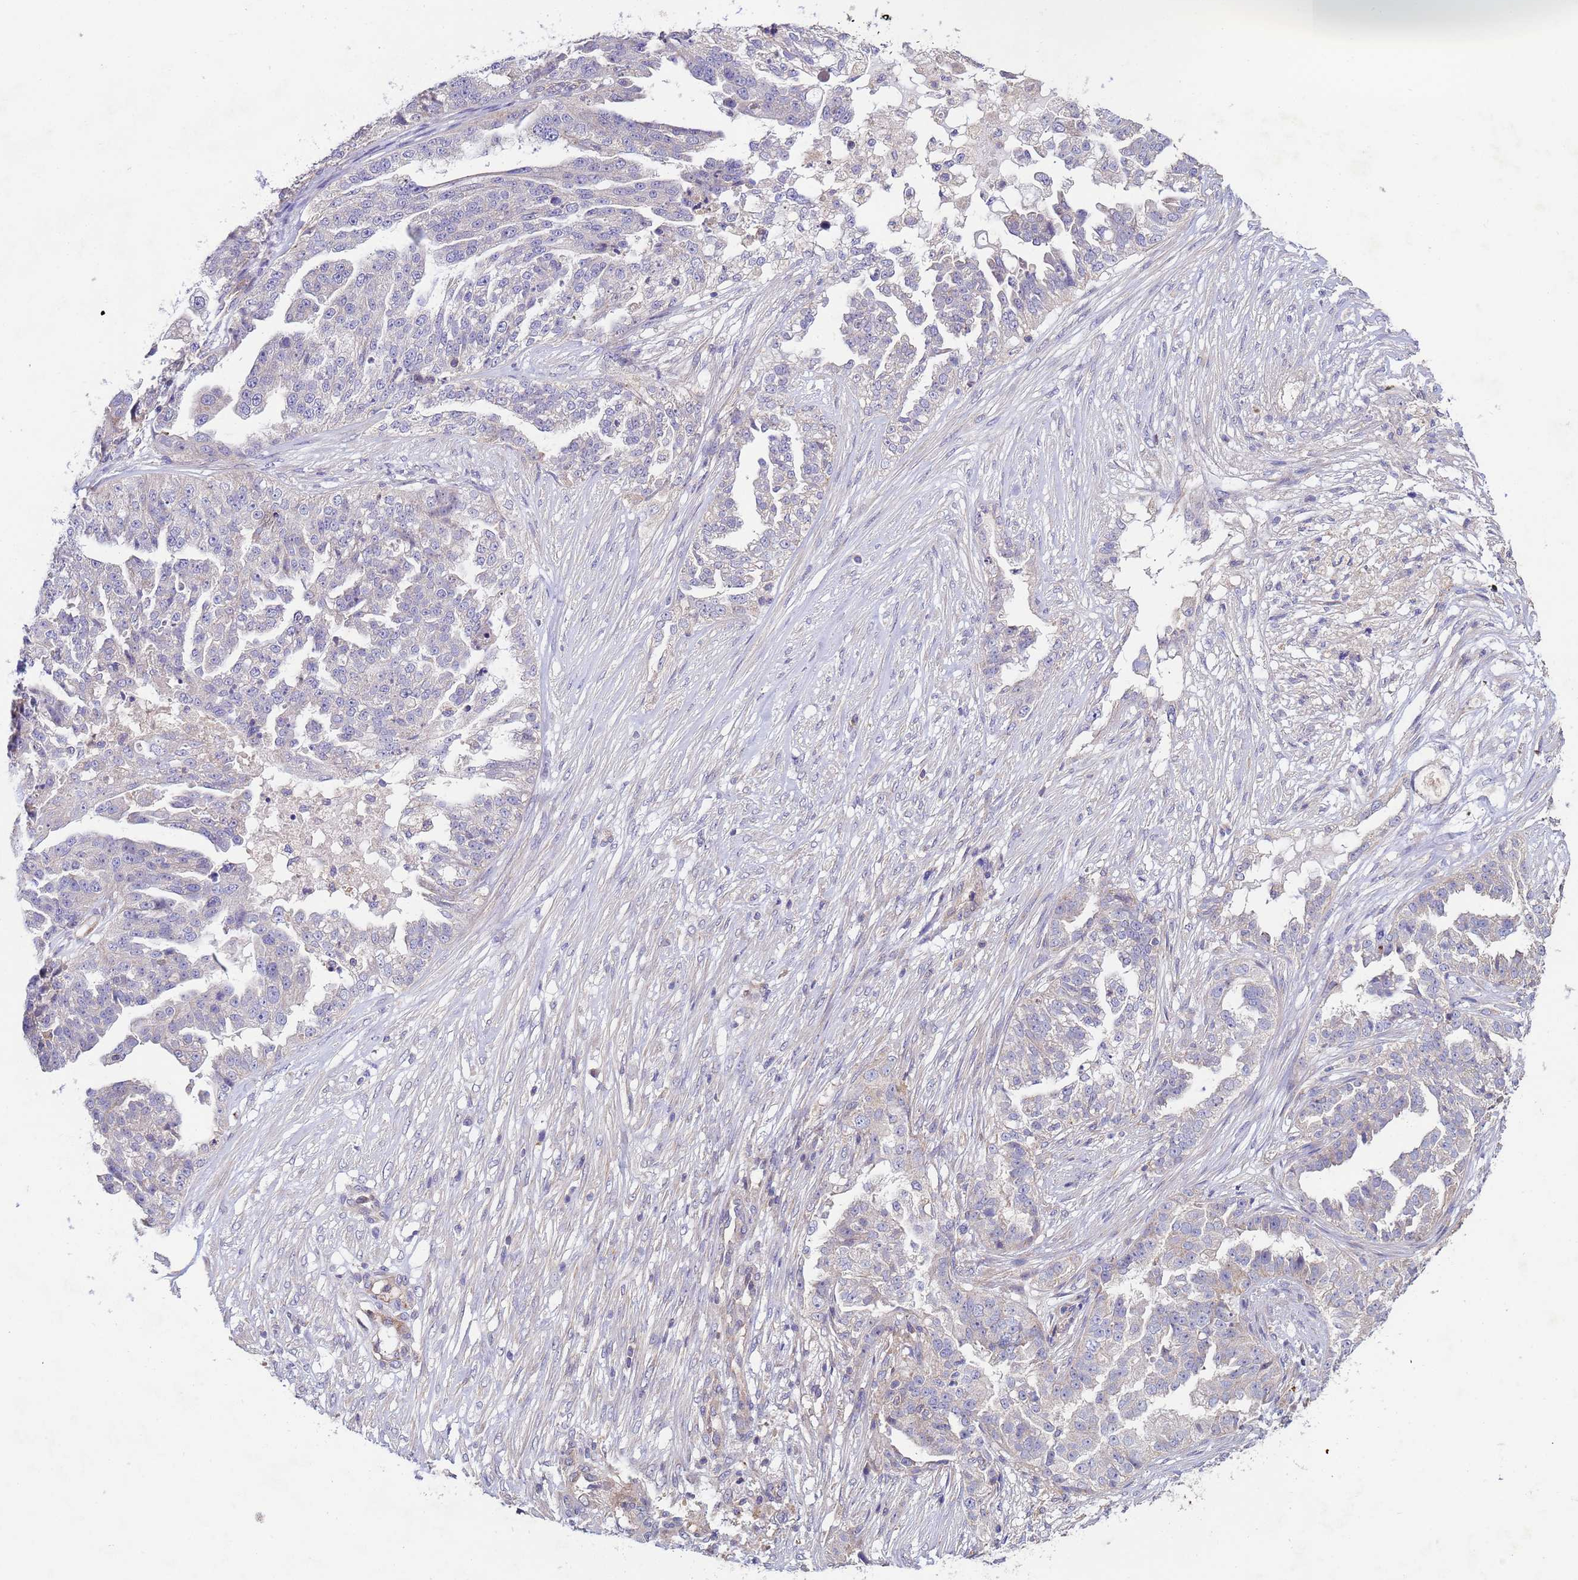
{"staining": {"intensity": "negative", "quantity": "none", "location": "none"}, "tissue": "ovarian cancer", "cell_type": "Tumor cells", "image_type": "cancer", "snomed": [{"axis": "morphology", "description": "Cystadenocarcinoma, serous, NOS"}, {"axis": "topography", "description": "Ovary"}], "caption": "Human serous cystadenocarcinoma (ovarian) stained for a protein using immunohistochemistry (IHC) displays no expression in tumor cells.", "gene": "CDC34", "patient": {"sex": "female", "age": 58}}